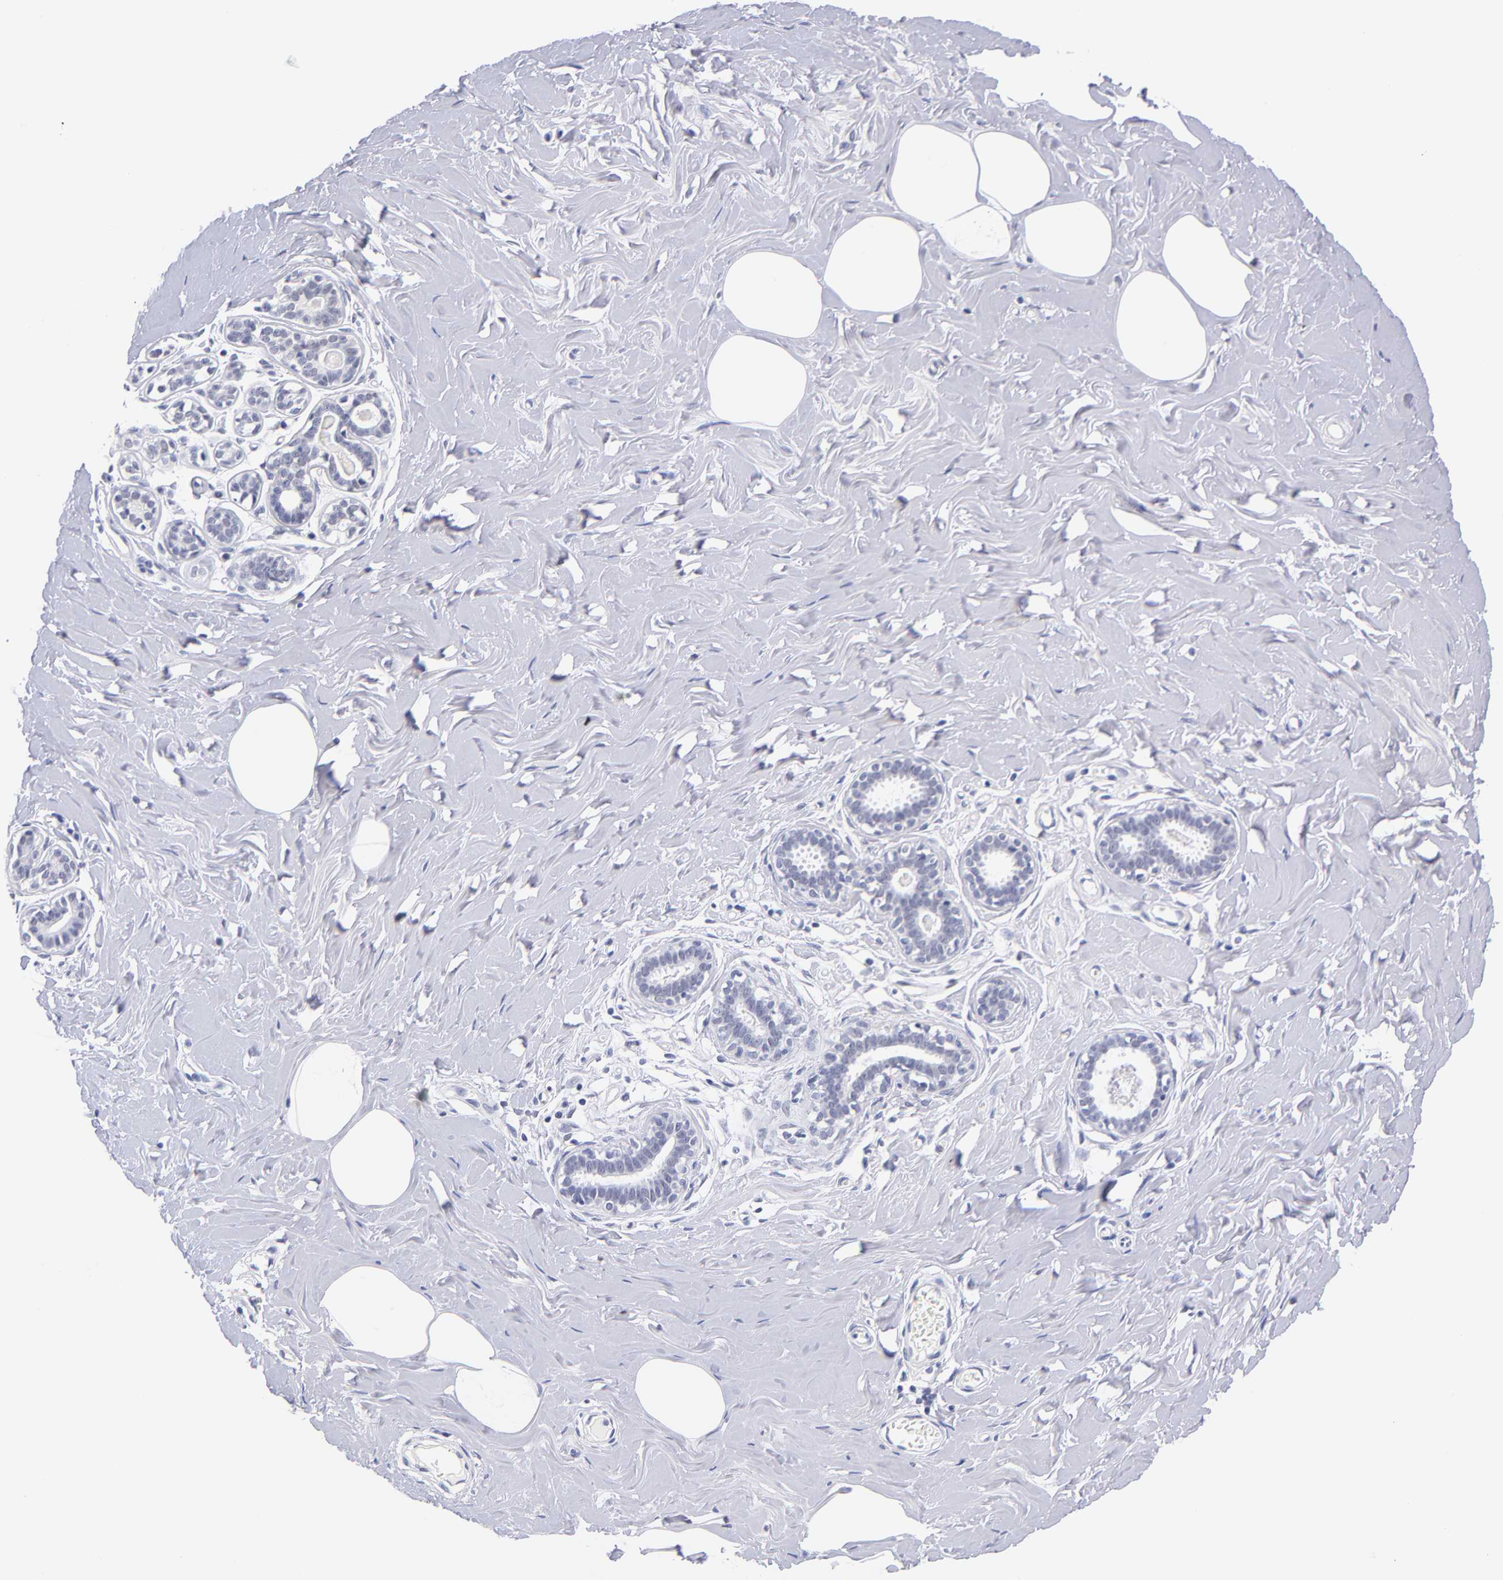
{"staining": {"intensity": "negative", "quantity": "none", "location": "none"}, "tissue": "breast", "cell_type": "Adipocytes", "image_type": "normal", "snomed": [{"axis": "morphology", "description": "Normal tissue, NOS"}, {"axis": "topography", "description": "Breast"}], "caption": "IHC micrograph of benign breast stained for a protein (brown), which shows no staining in adipocytes. Brightfield microscopy of immunohistochemistry stained with DAB (3,3'-diaminobenzidine) (brown) and hematoxylin (blue), captured at high magnification.", "gene": "SNRPB", "patient": {"sex": "female", "age": 45}}